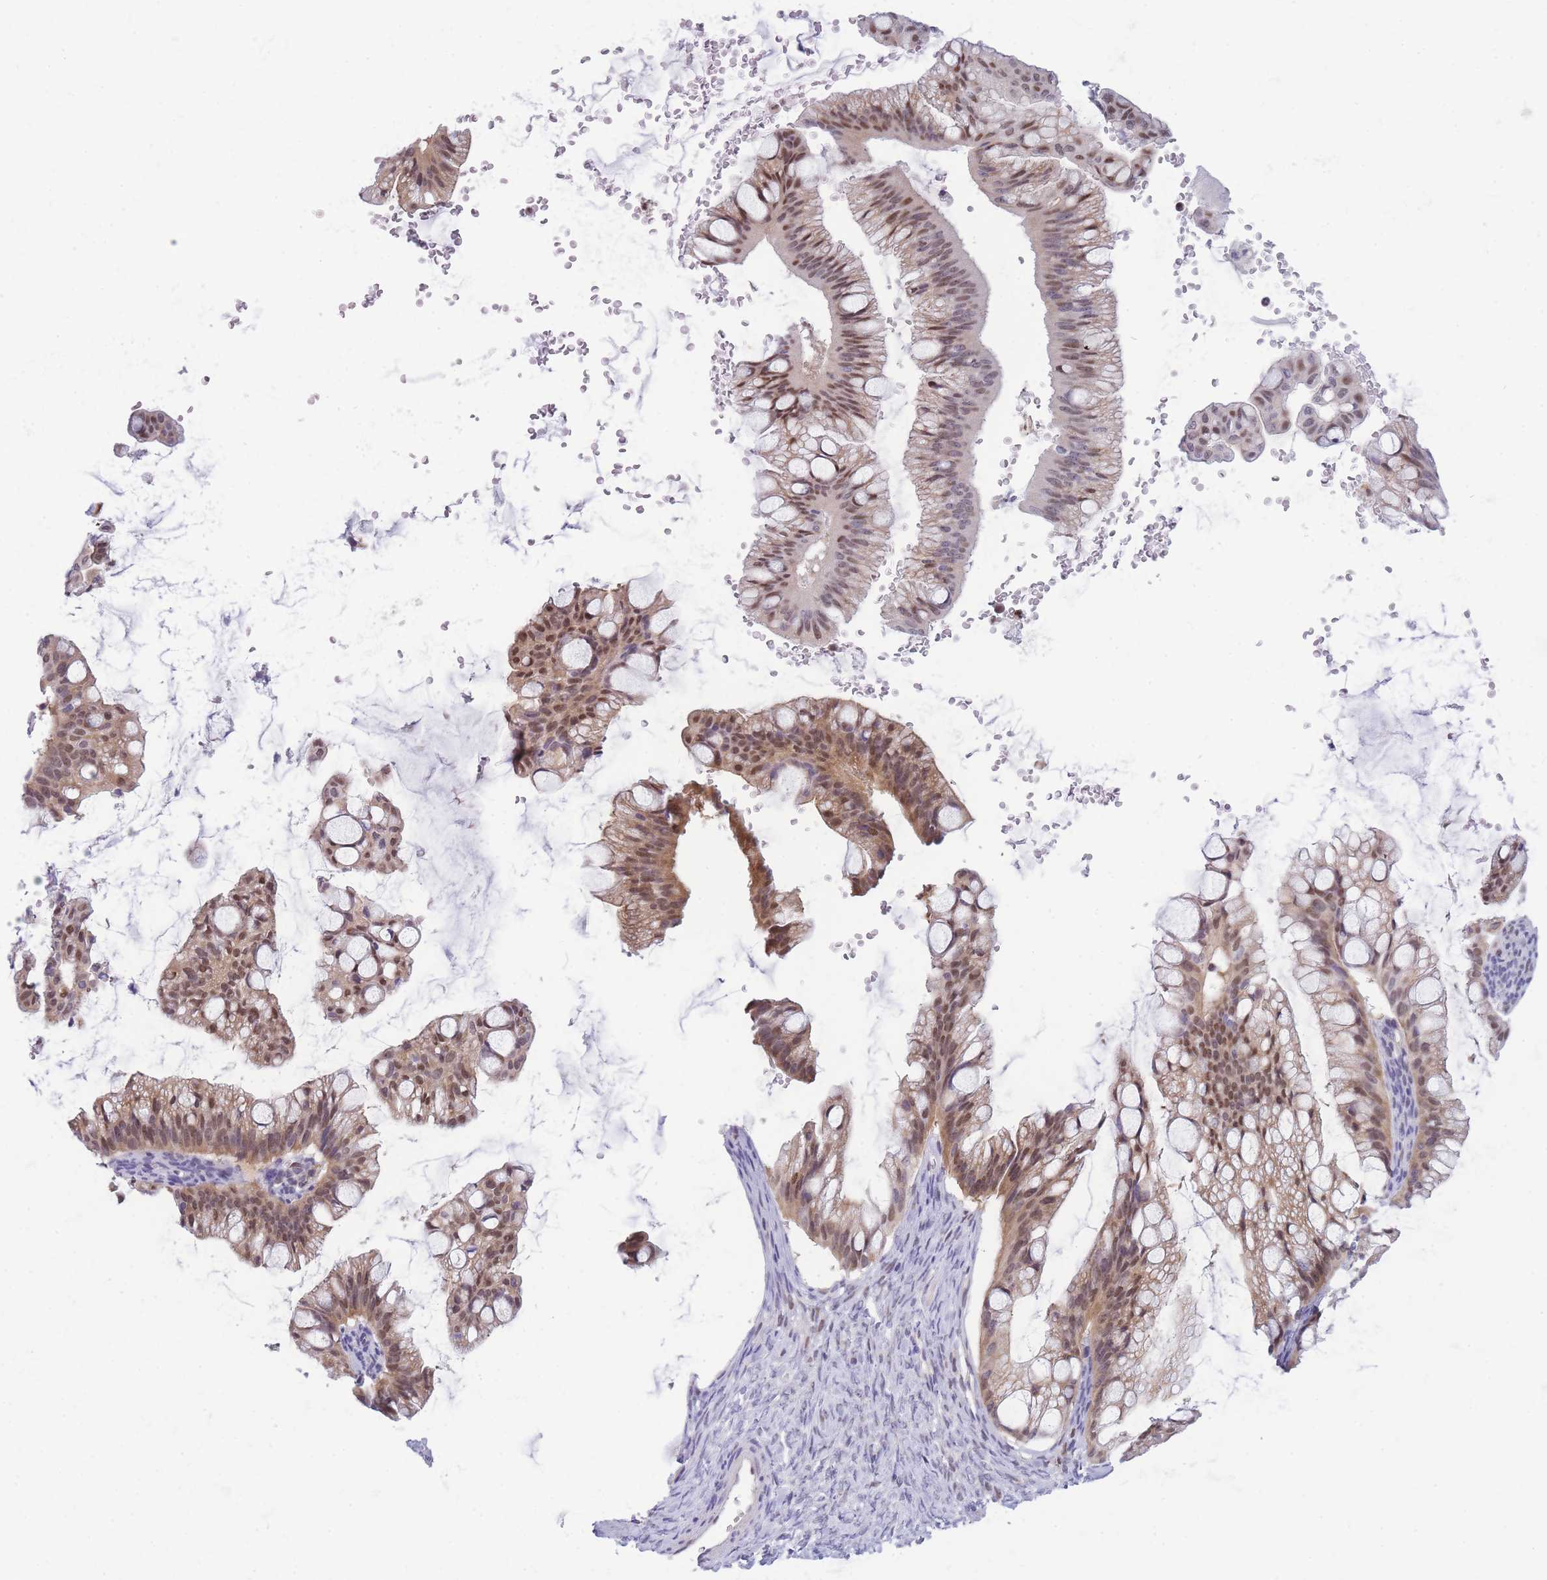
{"staining": {"intensity": "moderate", "quantity": "<25%", "location": "cytoplasmic/membranous,nuclear"}, "tissue": "ovarian cancer", "cell_type": "Tumor cells", "image_type": "cancer", "snomed": [{"axis": "morphology", "description": "Cystadenocarcinoma, mucinous, NOS"}, {"axis": "topography", "description": "Ovary"}], "caption": "Human ovarian cancer (mucinous cystadenocarcinoma) stained with a brown dye shows moderate cytoplasmic/membranous and nuclear positive staining in approximately <25% of tumor cells.", "gene": "CRACD", "patient": {"sex": "female", "age": 73}}